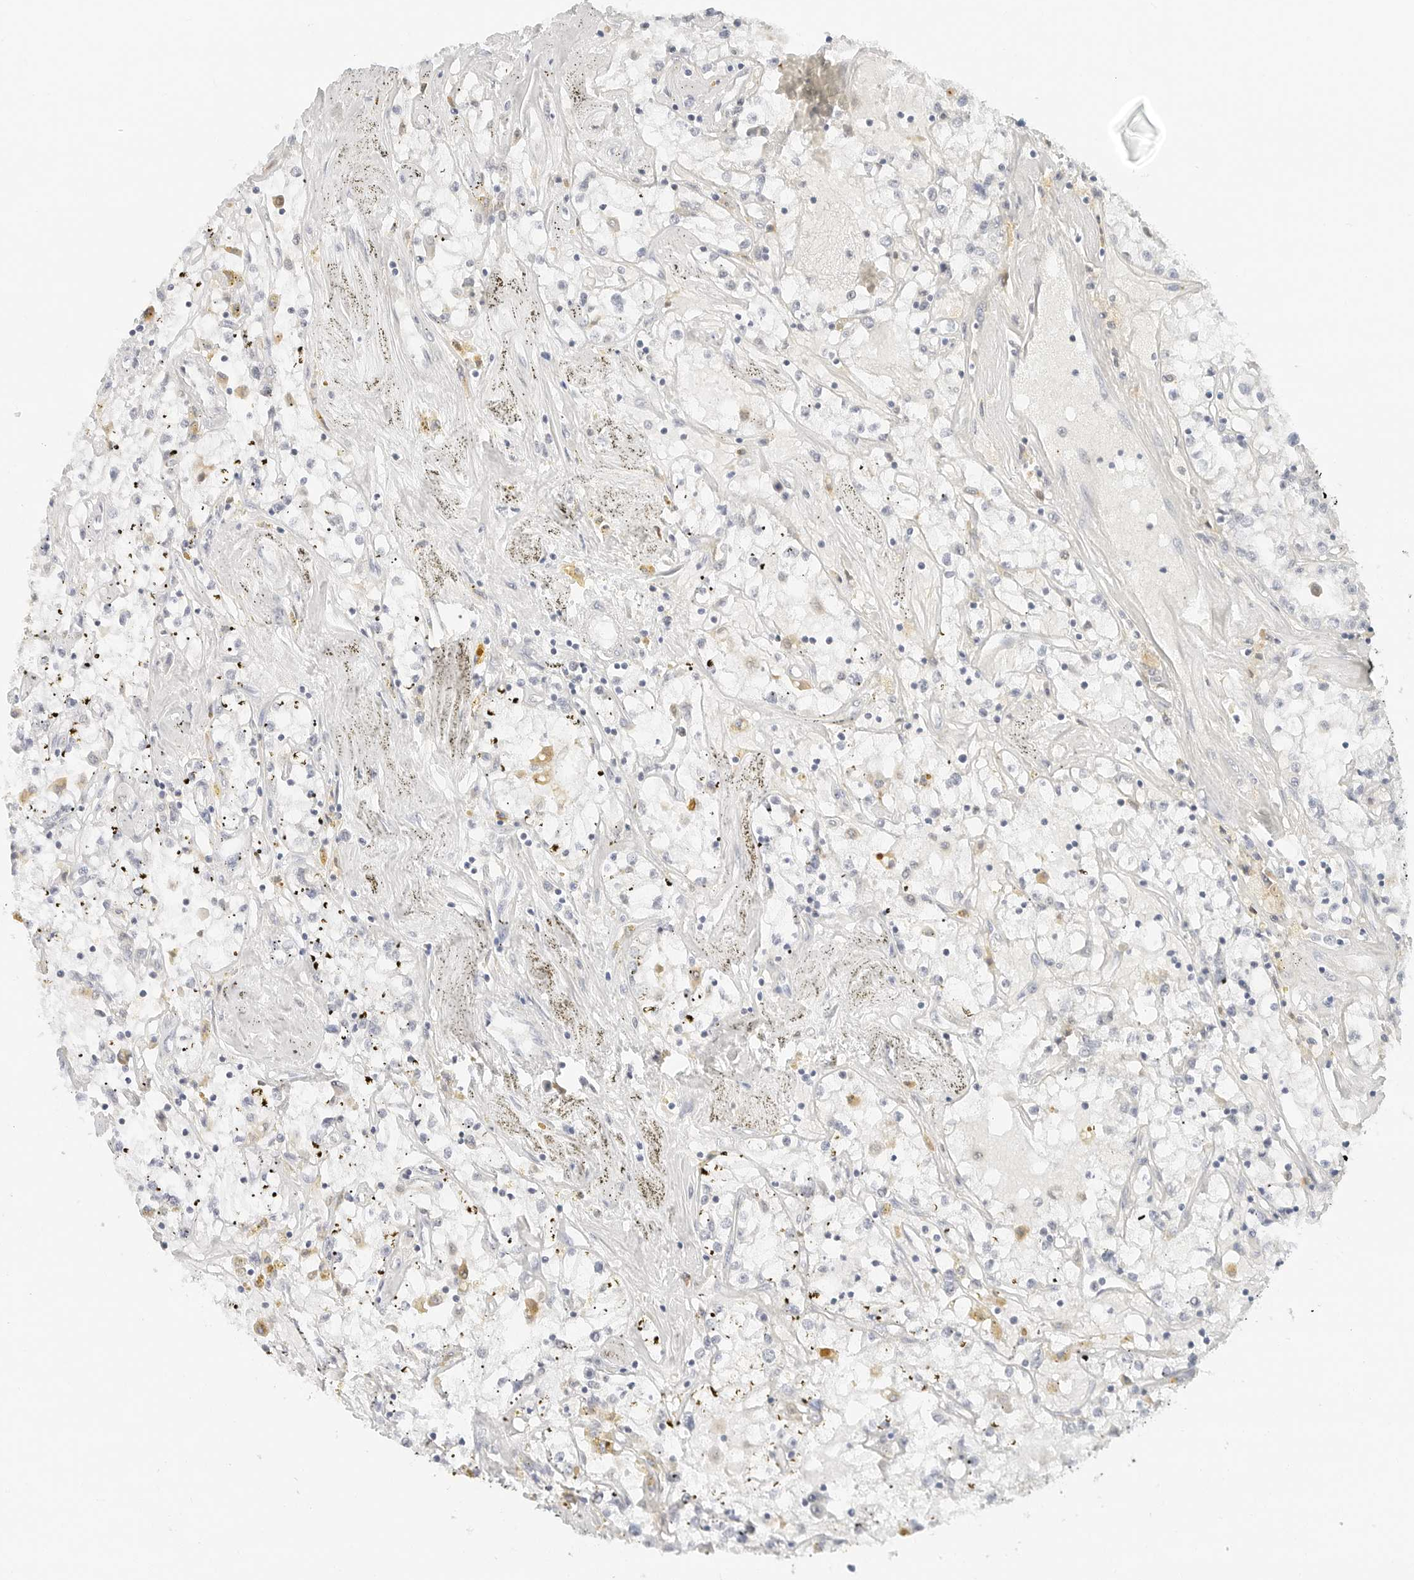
{"staining": {"intensity": "negative", "quantity": "none", "location": "none"}, "tissue": "renal cancer", "cell_type": "Tumor cells", "image_type": "cancer", "snomed": [{"axis": "morphology", "description": "Adenocarcinoma, NOS"}, {"axis": "topography", "description": "Kidney"}], "caption": "Photomicrograph shows no protein expression in tumor cells of renal cancer tissue.", "gene": "NEO1", "patient": {"sex": "male", "age": 56}}